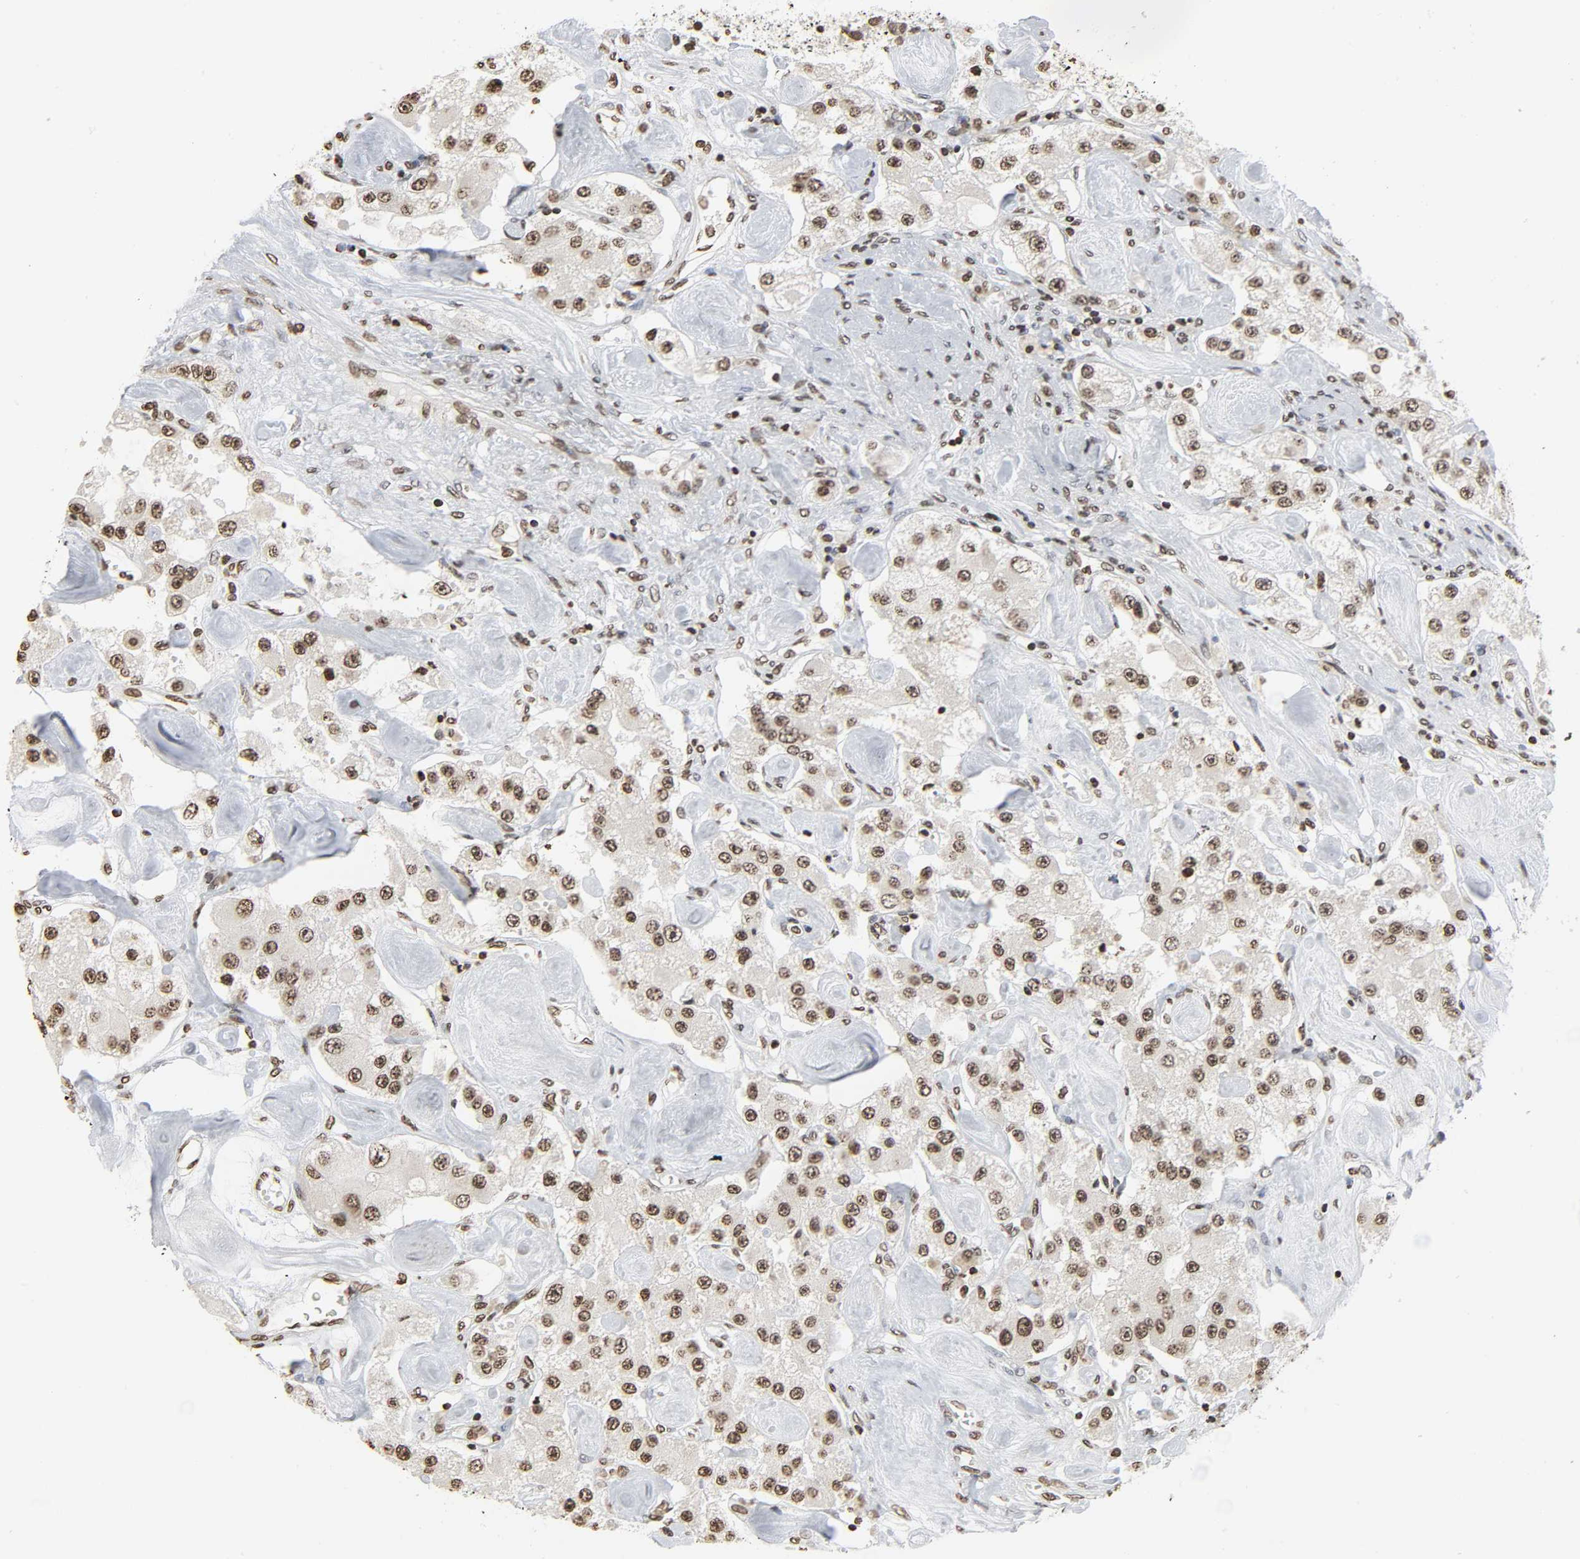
{"staining": {"intensity": "moderate", "quantity": ">75%", "location": "nuclear"}, "tissue": "carcinoid", "cell_type": "Tumor cells", "image_type": "cancer", "snomed": [{"axis": "morphology", "description": "Carcinoid, malignant, NOS"}, {"axis": "topography", "description": "Pancreas"}], "caption": "Malignant carcinoid tissue reveals moderate nuclear expression in approximately >75% of tumor cells, visualized by immunohistochemistry.", "gene": "ELAVL1", "patient": {"sex": "male", "age": 41}}